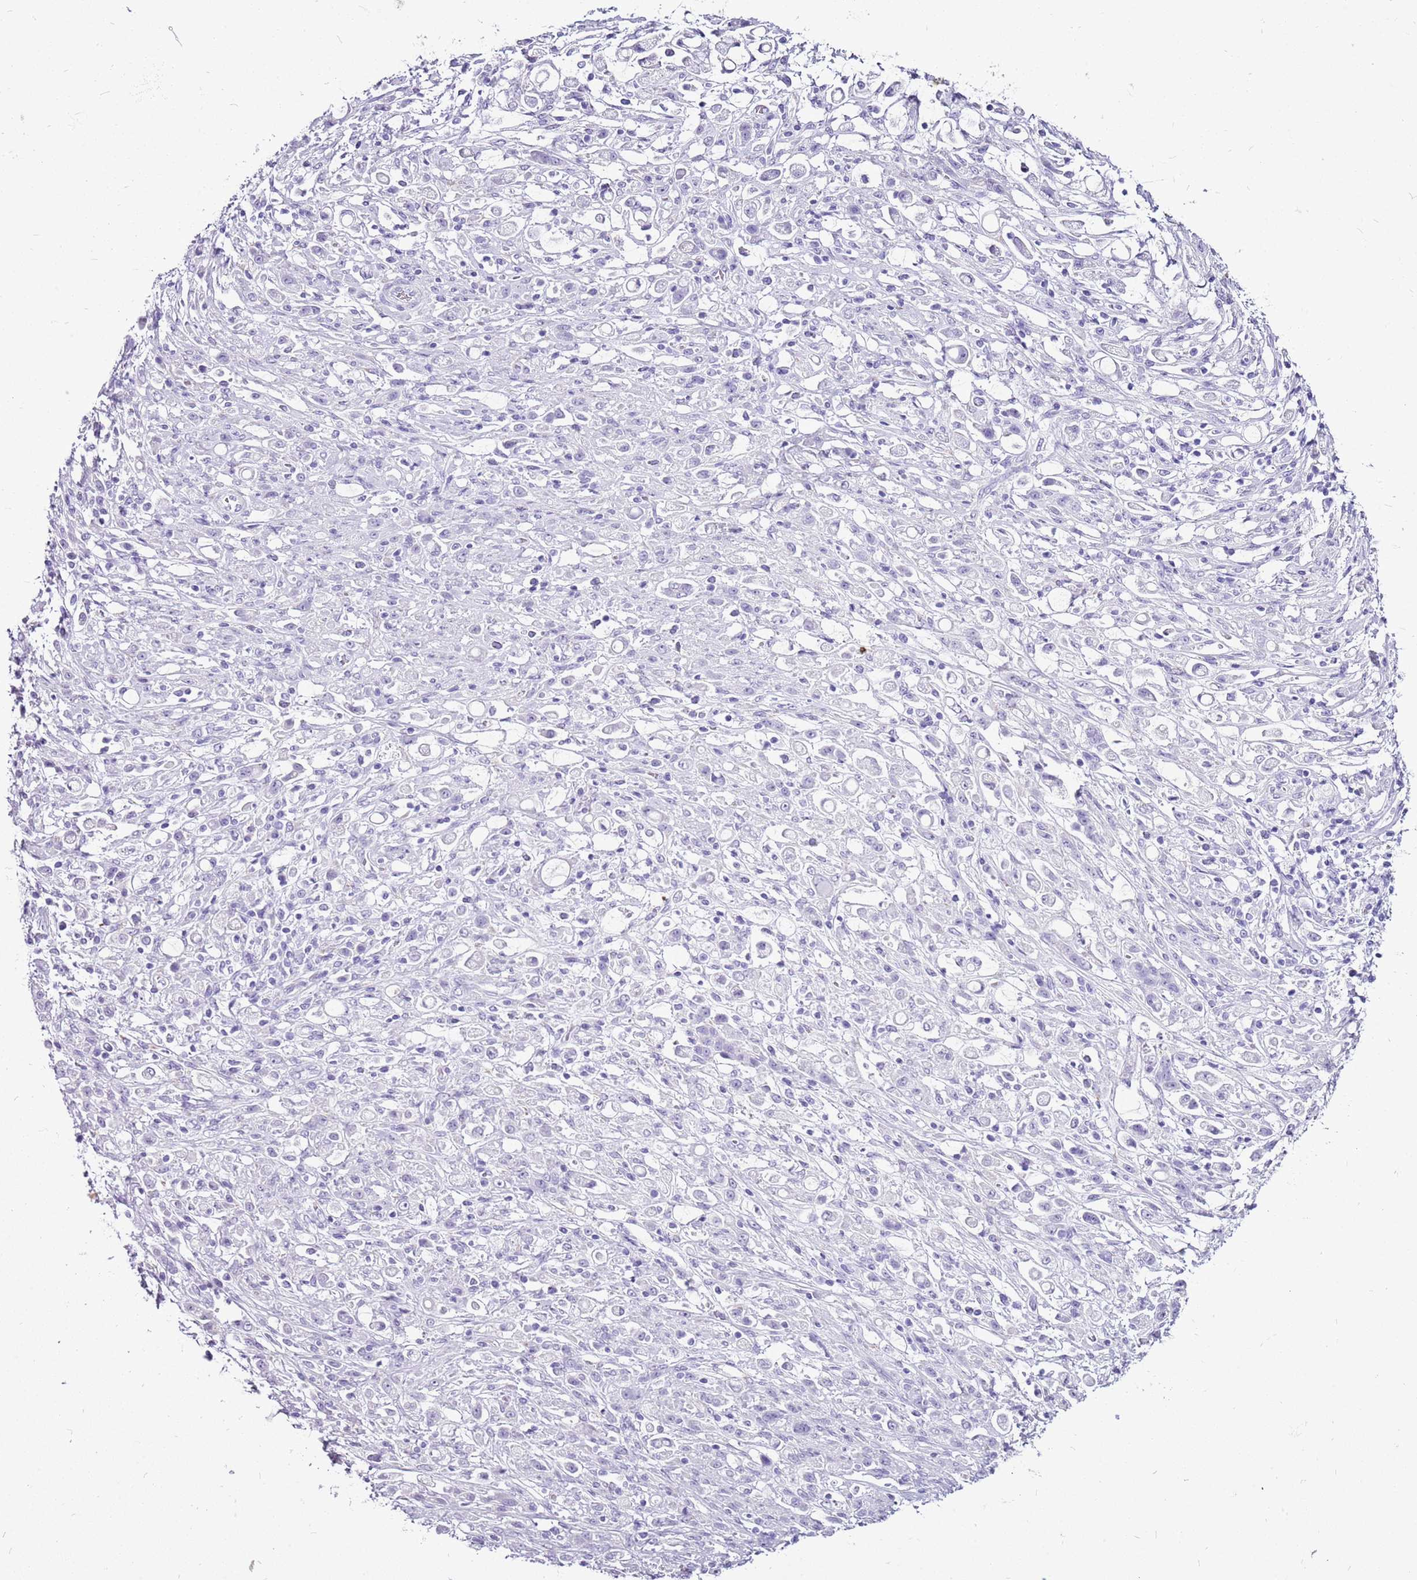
{"staining": {"intensity": "negative", "quantity": "none", "location": "none"}, "tissue": "stomach cancer", "cell_type": "Tumor cells", "image_type": "cancer", "snomed": [{"axis": "morphology", "description": "Adenocarcinoma, NOS"}, {"axis": "topography", "description": "Stomach"}], "caption": "Photomicrograph shows no protein staining in tumor cells of stomach cancer (adenocarcinoma) tissue.", "gene": "ACSS3", "patient": {"sex": "female", "age": 60}}